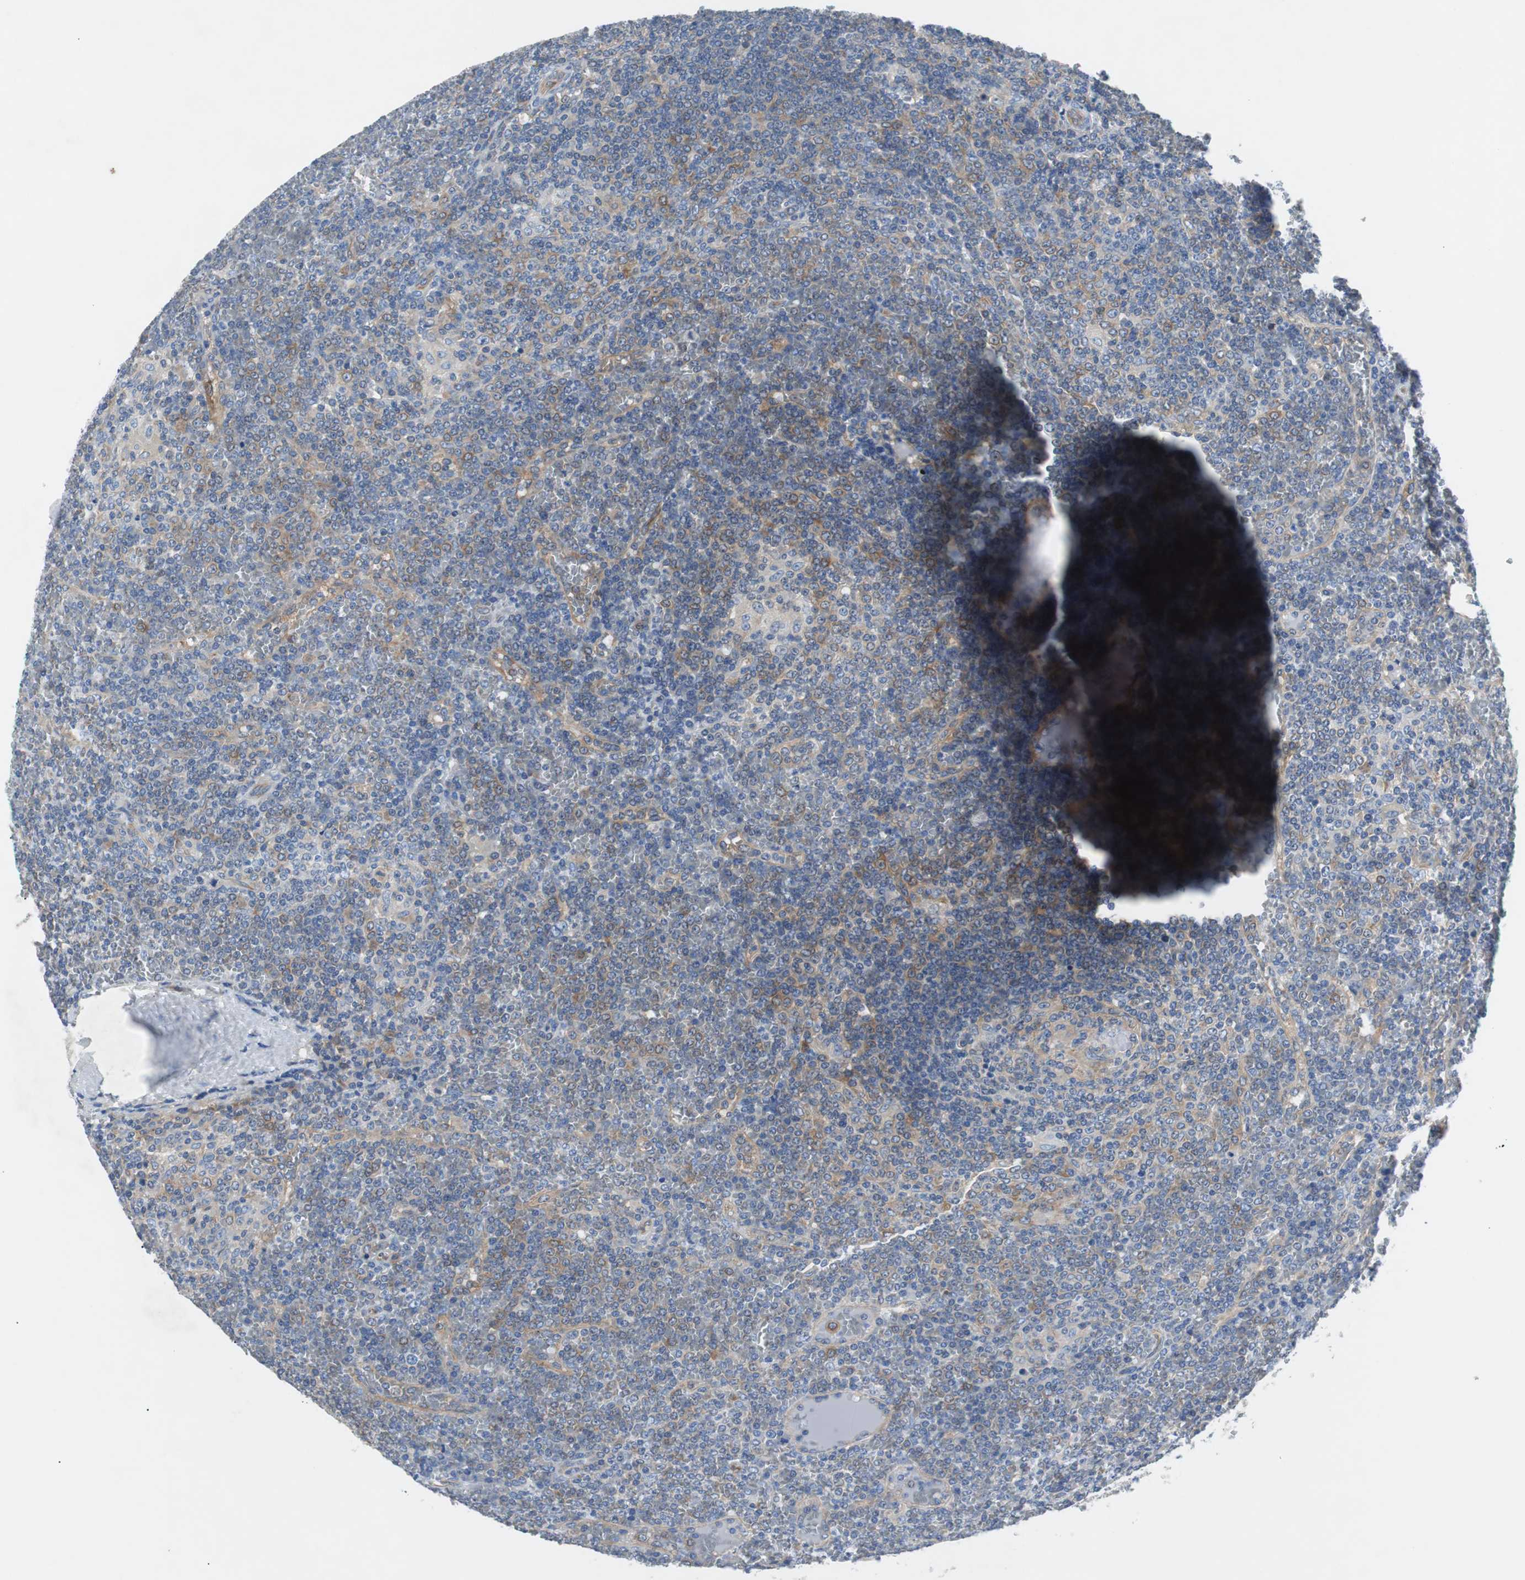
{"staining": {"intensity": "weak", "quantity": "25%-75%", "location": "cytoplasmic/membranous"}, "tissue": "lymphoma", "cell_type": "Tumor cells", "image_type": "cancer", "snomed": [{"axis": "morphology", "description": "Malignant lymphoma, non-Hodgkin's type, Low grade"}, {"axis": "topography", "description": "Spleen"}], "caption": "The photomicrograph displays immunohistochemical staining of lymphoma. There is weak cytoplasmic/membranous staining is appreciated in approximately 25%-75% of tumor cells. The protein is shown in brown color, while the nuclei are stained blue.", "gene": "EEF2K", "patient": {"sex": "female", "age": 19}}